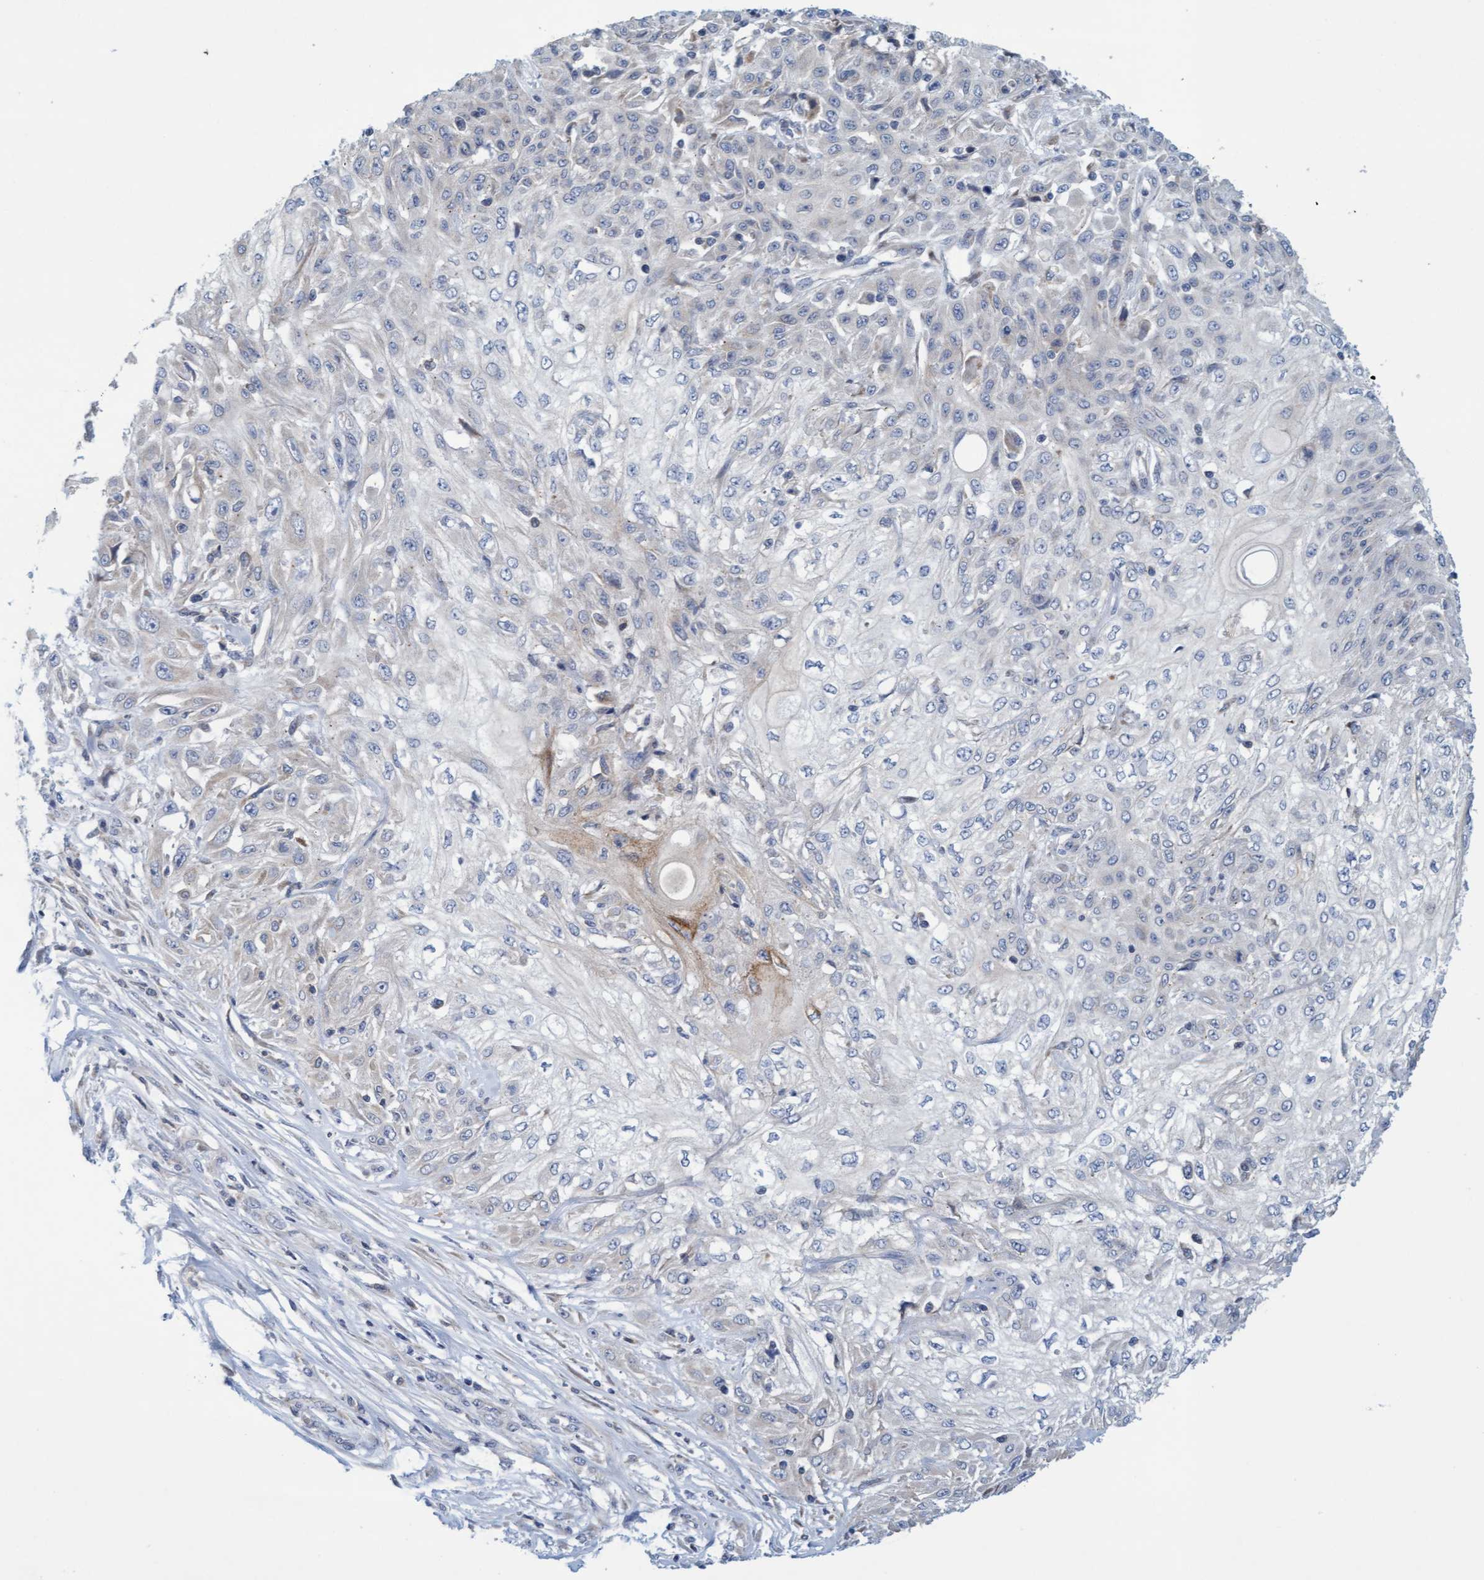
{"staining": {"intensity": "weak", "quantity": "<25%", "location": "cytoplasmic/membranous"}, "tissue": "skin cancer", "cell_type": "Tumor cells", "image_type": "cancer", "snomed": [{"axis": "morphology", "description": "Squamous cell carcinoma, NOS"}, {"axis": "morphology", "description": "Squamous cell carcinoma, metastatic, NOS"}, {"axis": "topography", "description": "Skin"}, {"axis": "topography", "description": "Lymph node"}], "caption": "DAB immunohistochemical staining of human skin cancer (squamous cell carcinoma) reveals no significant expression in tumor cells.", "gene": "SLC28A3", "patient": {"sex": "male", "age": 75}}